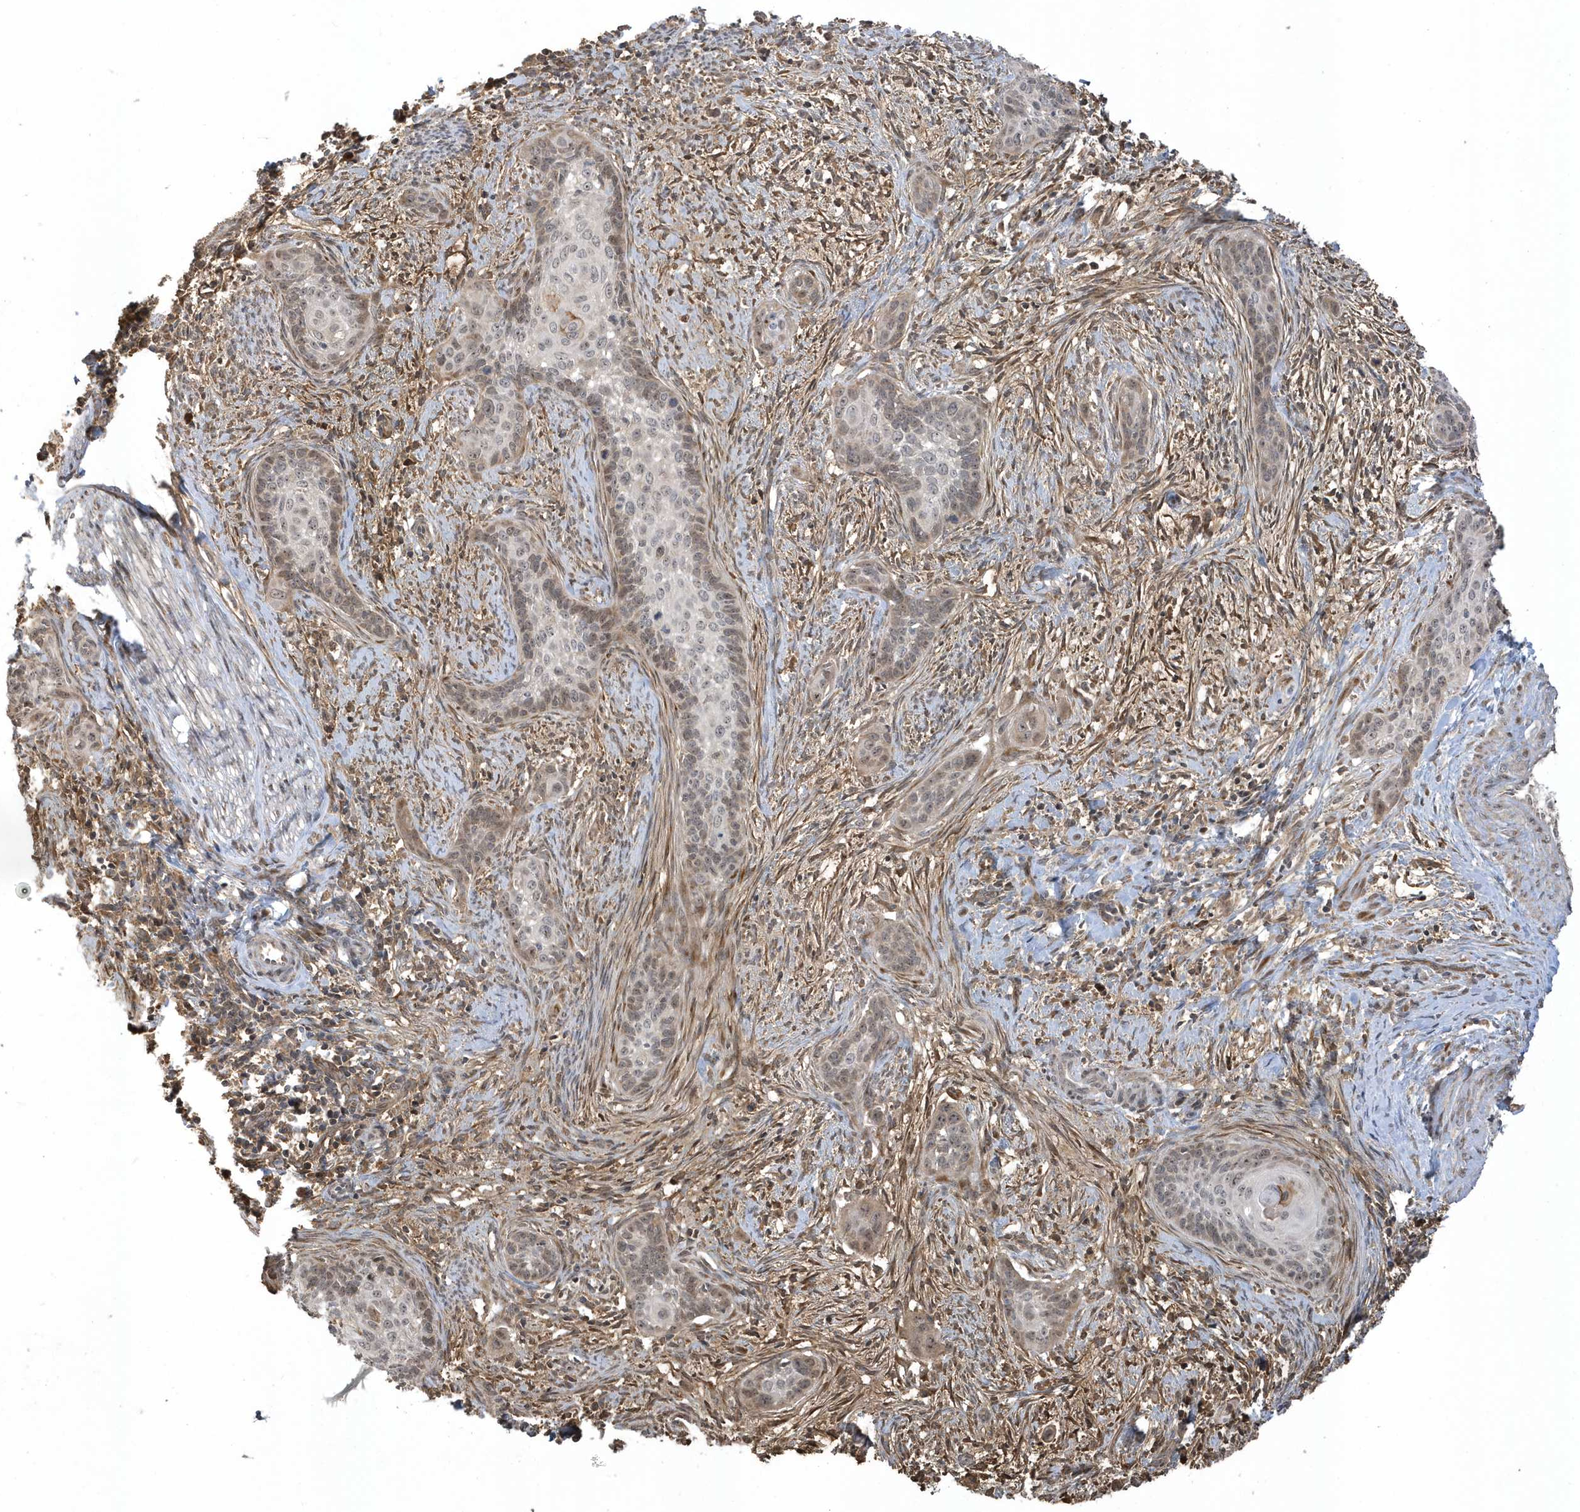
{"staining": {"intensity": "weak", "quantity": "25%-75%", "location": "nuclear"}, "tissue": "cervical cancer", "cell_type": "Tumor cells", "image_type": "cancer", "snomed": [{"axis": "morphology", "description": "Squamous cell carcinoma, NOS"}, {"axis": "topography", "description": "Cervix"}], "caption": "Squamous cell carcinoma (cervical) tissue exhibits weak nuclear staining in approximately 25%-75% of tumor cells, visualized by immunohistochemistry.", "gene": "ECM2", "patient": {"sex": "female", "age": 33}}